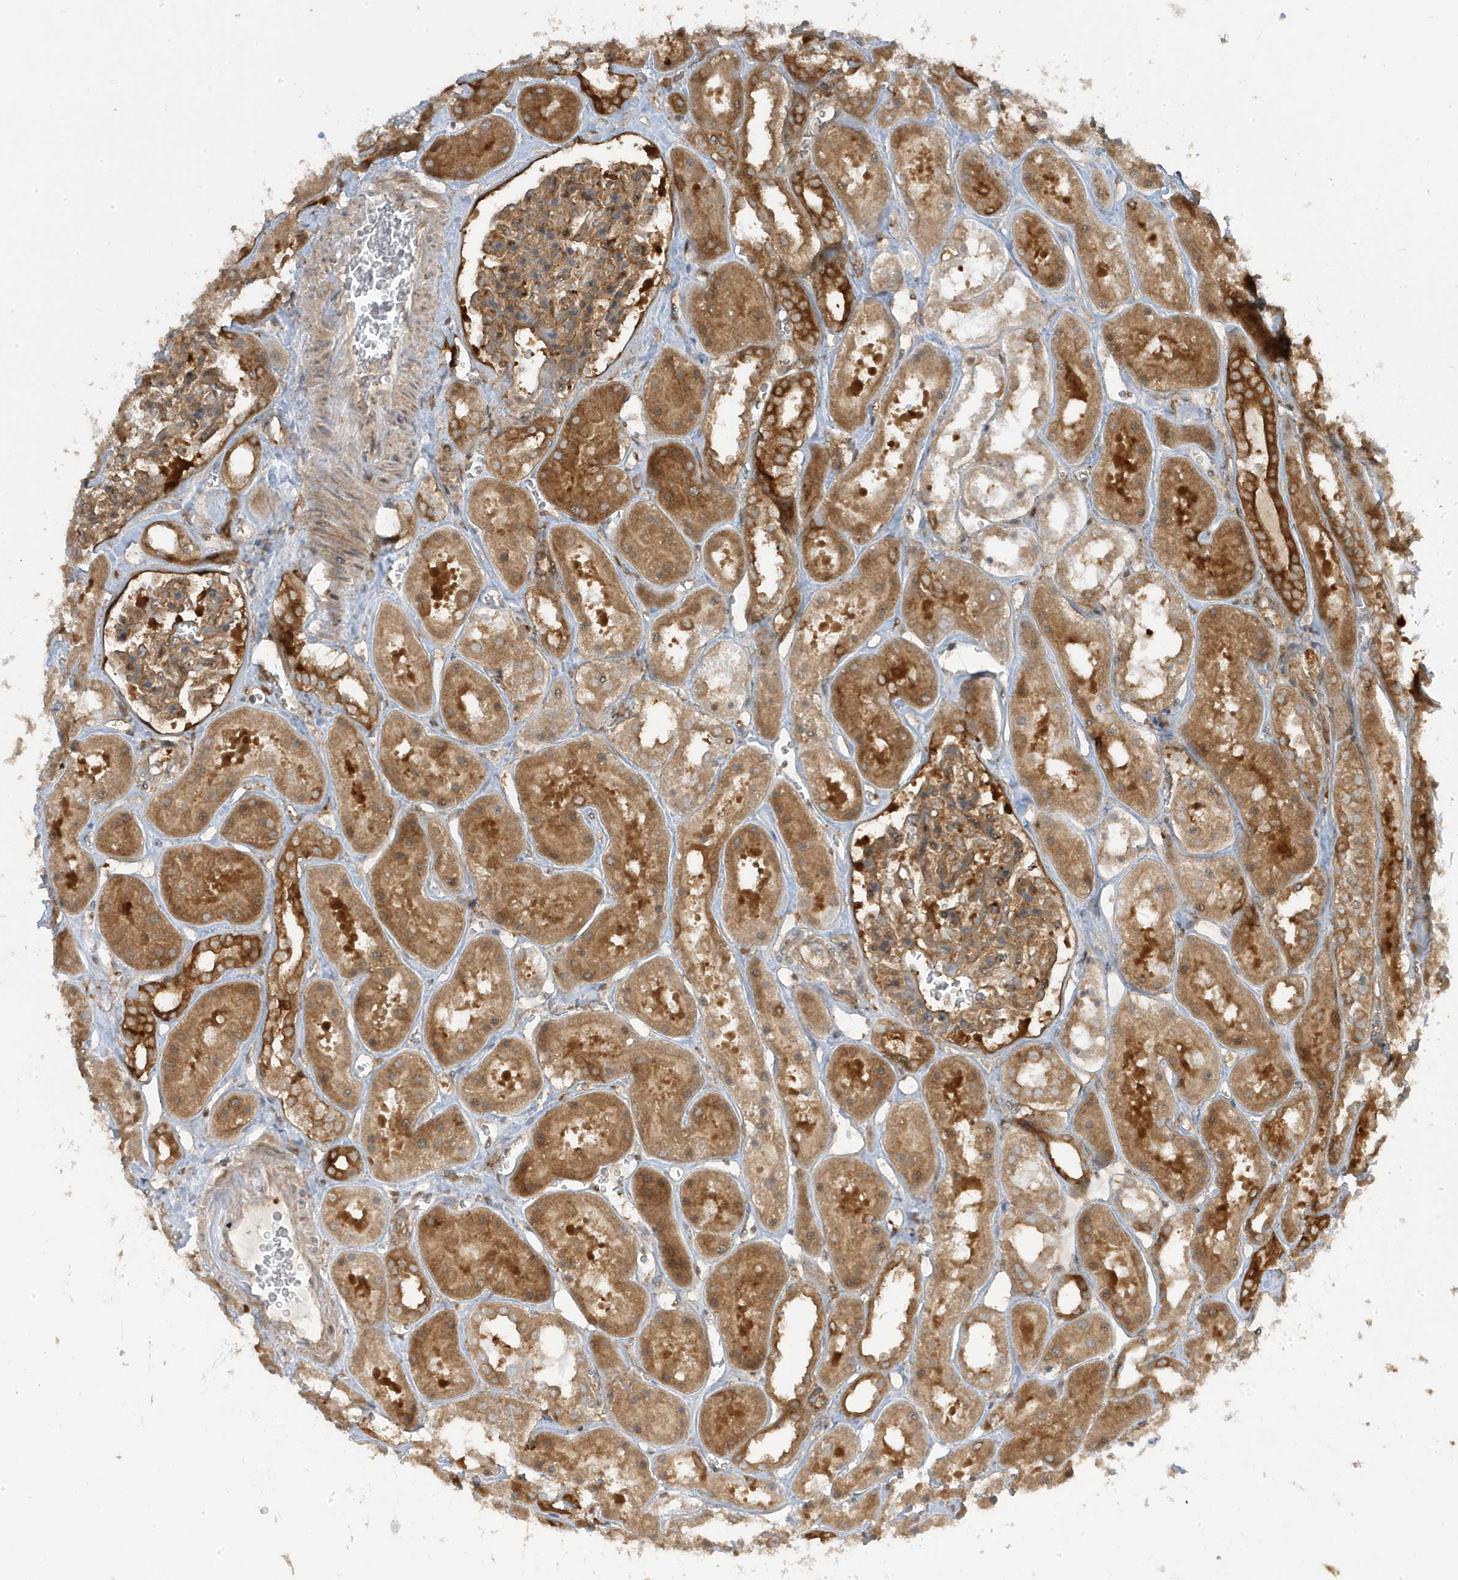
{"staining": {"intensity": "moderate", "quantity": ">75%", "location": "cytoplasmic/membranous"}, "tissue": "kidney", "cell_type": "Cells in glomeruli", "image_type": "normal", "snomed": [{"axis": "morphology", "description": "Normal tissue, NOS"}, {"axis": "topography", "description": "Kidney"}], "caption": "Immunohistochemistry (IHC) image of unremarkable kidney: kidney stained using immunohistochemistry (IHC) shows medium levels of moderate protein expression localized specifically in the cytoplasmic/membranous of cells in glomeruli, appearing as a cytoplasmic/membranous brown color.", "gene": "STAM", "patient": {"sex": "female", "age": 41}}